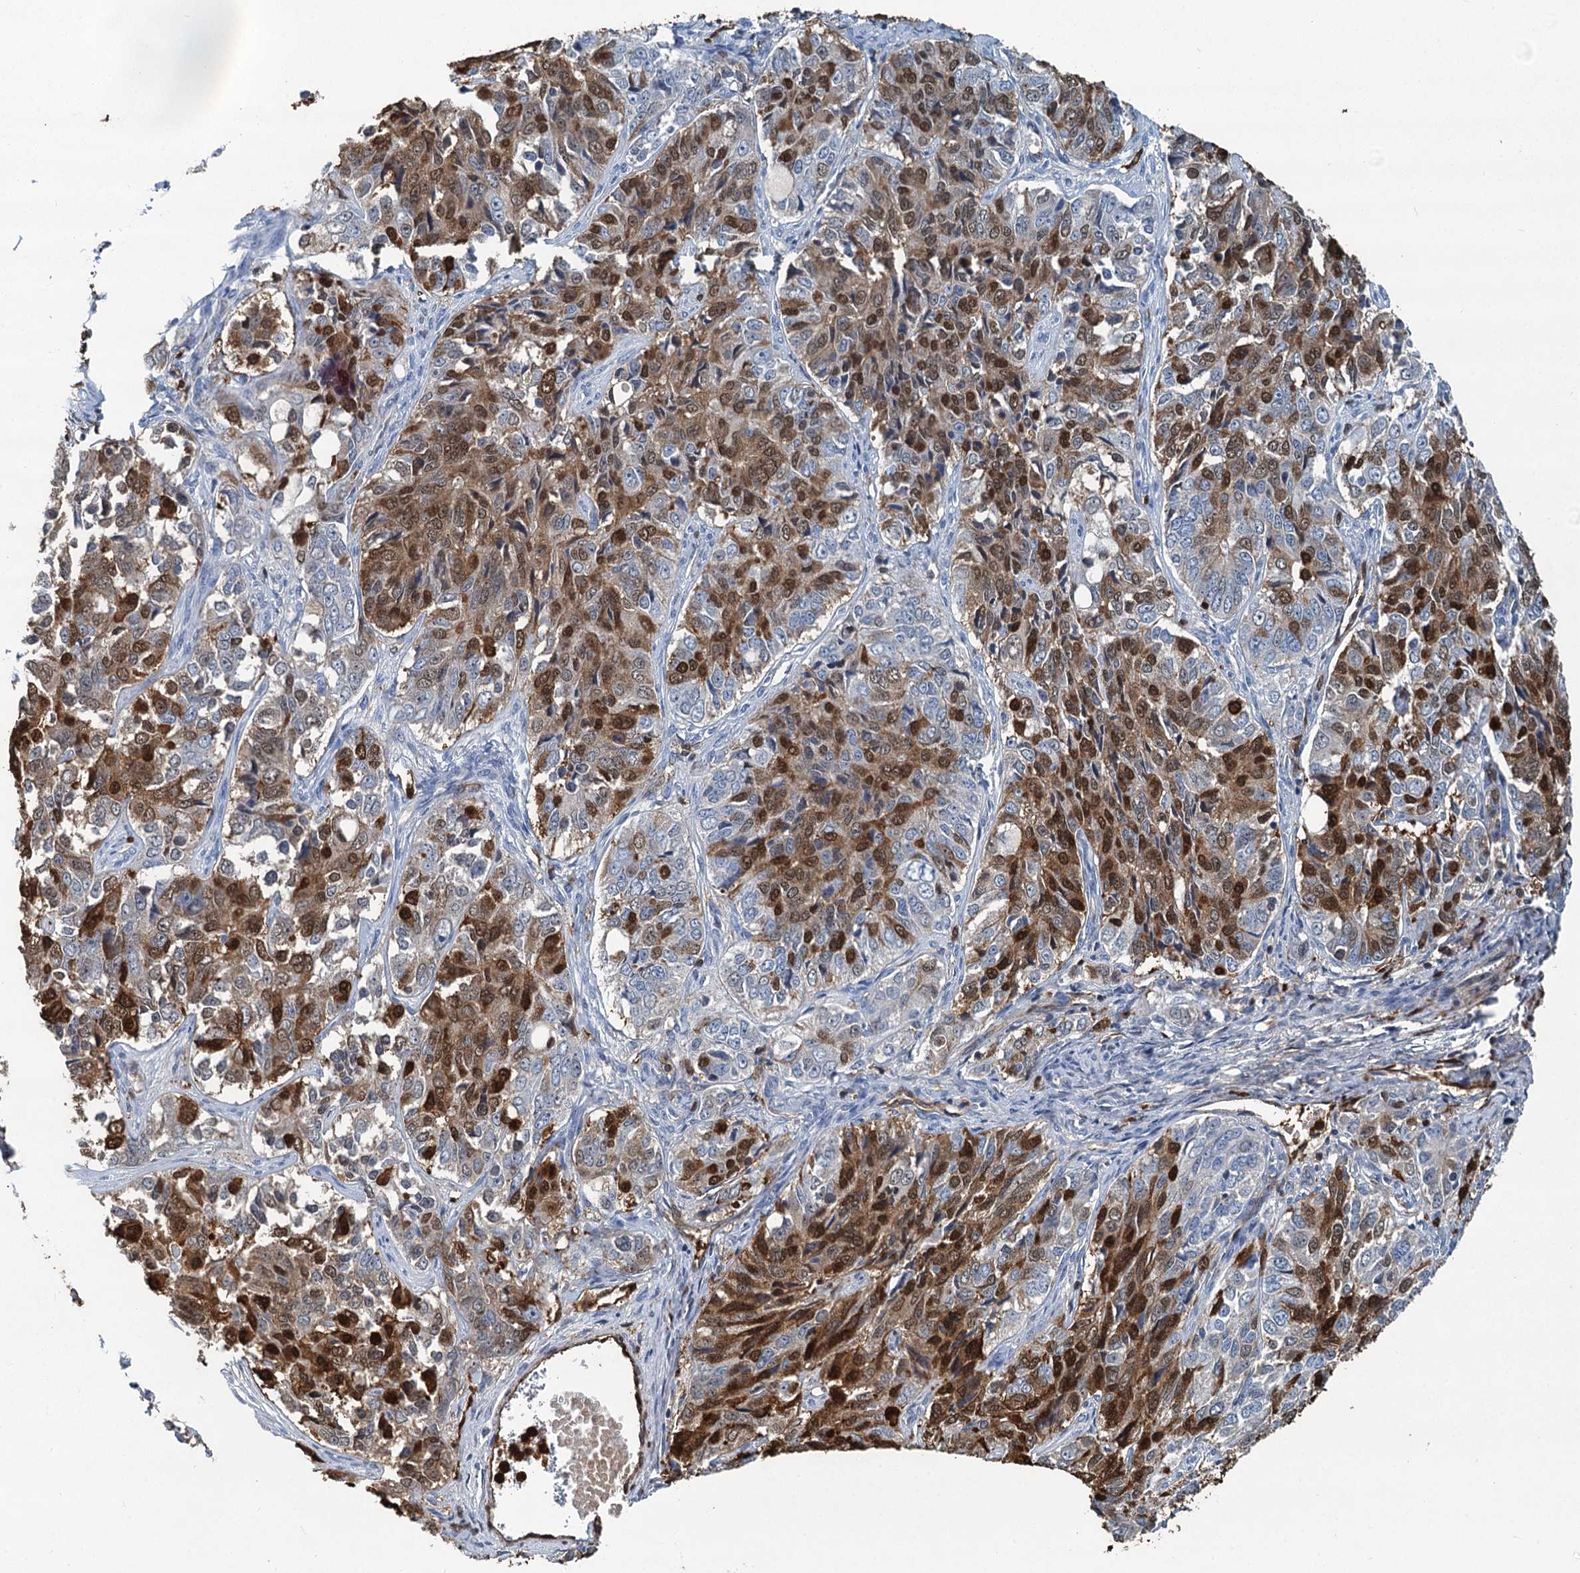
{"staining": {"intensity": "moderate", "quantity": "25%-75%", "location": "cytoplasmic/membranous,nuclear"}, "tissue": "ovarian cancer", "cell_type": "Tumor cells", "image_type": "cancer", "snomed": [{"axis": "morphology", "description": "Carcinoma, endometroid"}, {"axis": "topography", "description": "Ovary"}], "caption": "Ovarian endometroid carcinoma stained with a protein marker reveals moderate staining in tumor cells.", "gene": "S100A6", "patient": {"sex": "female", "age": 51}}